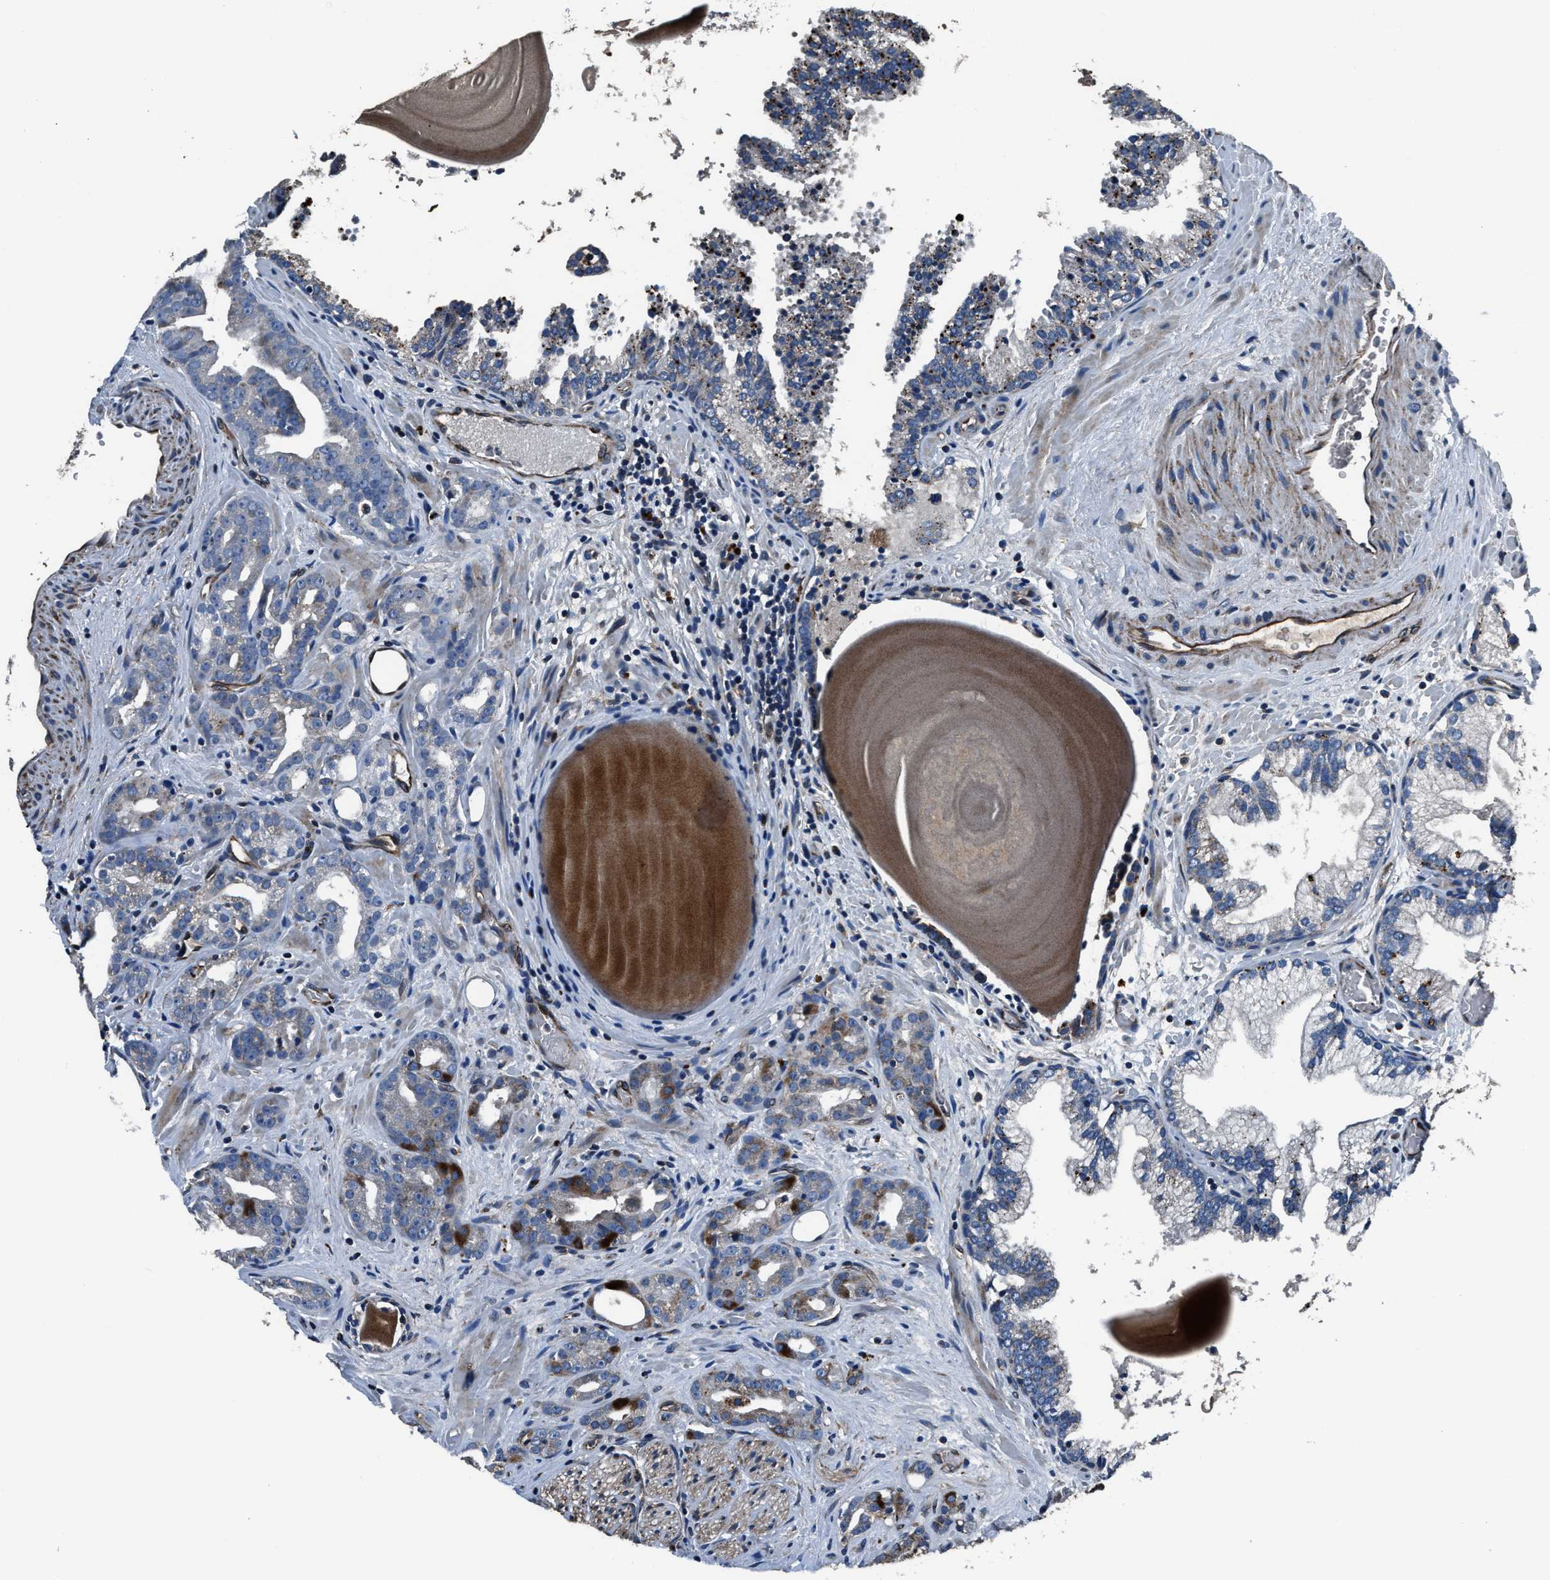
{"staining": {"intensity": "moderate", "quantity": "<25%", "location": "cytoplasmic/membranous"}, "tissue": "prostate cancer", "cell_type": "Tumor cells", "image_type": "cancer", "snomed": [{"axis": "morphology", "description": "Adenocarcinoma, Low grade"}, {"axis": "topography", "description": "Prostate"}], "caption": "Protein staining displays moderate cytoplasmic/membranous expression in about <25% of tumor cells in adenocarcinoma (low-grade) (prostate).", "gene": "OGDH", "patient": {"sex": "male", "age": 63}}